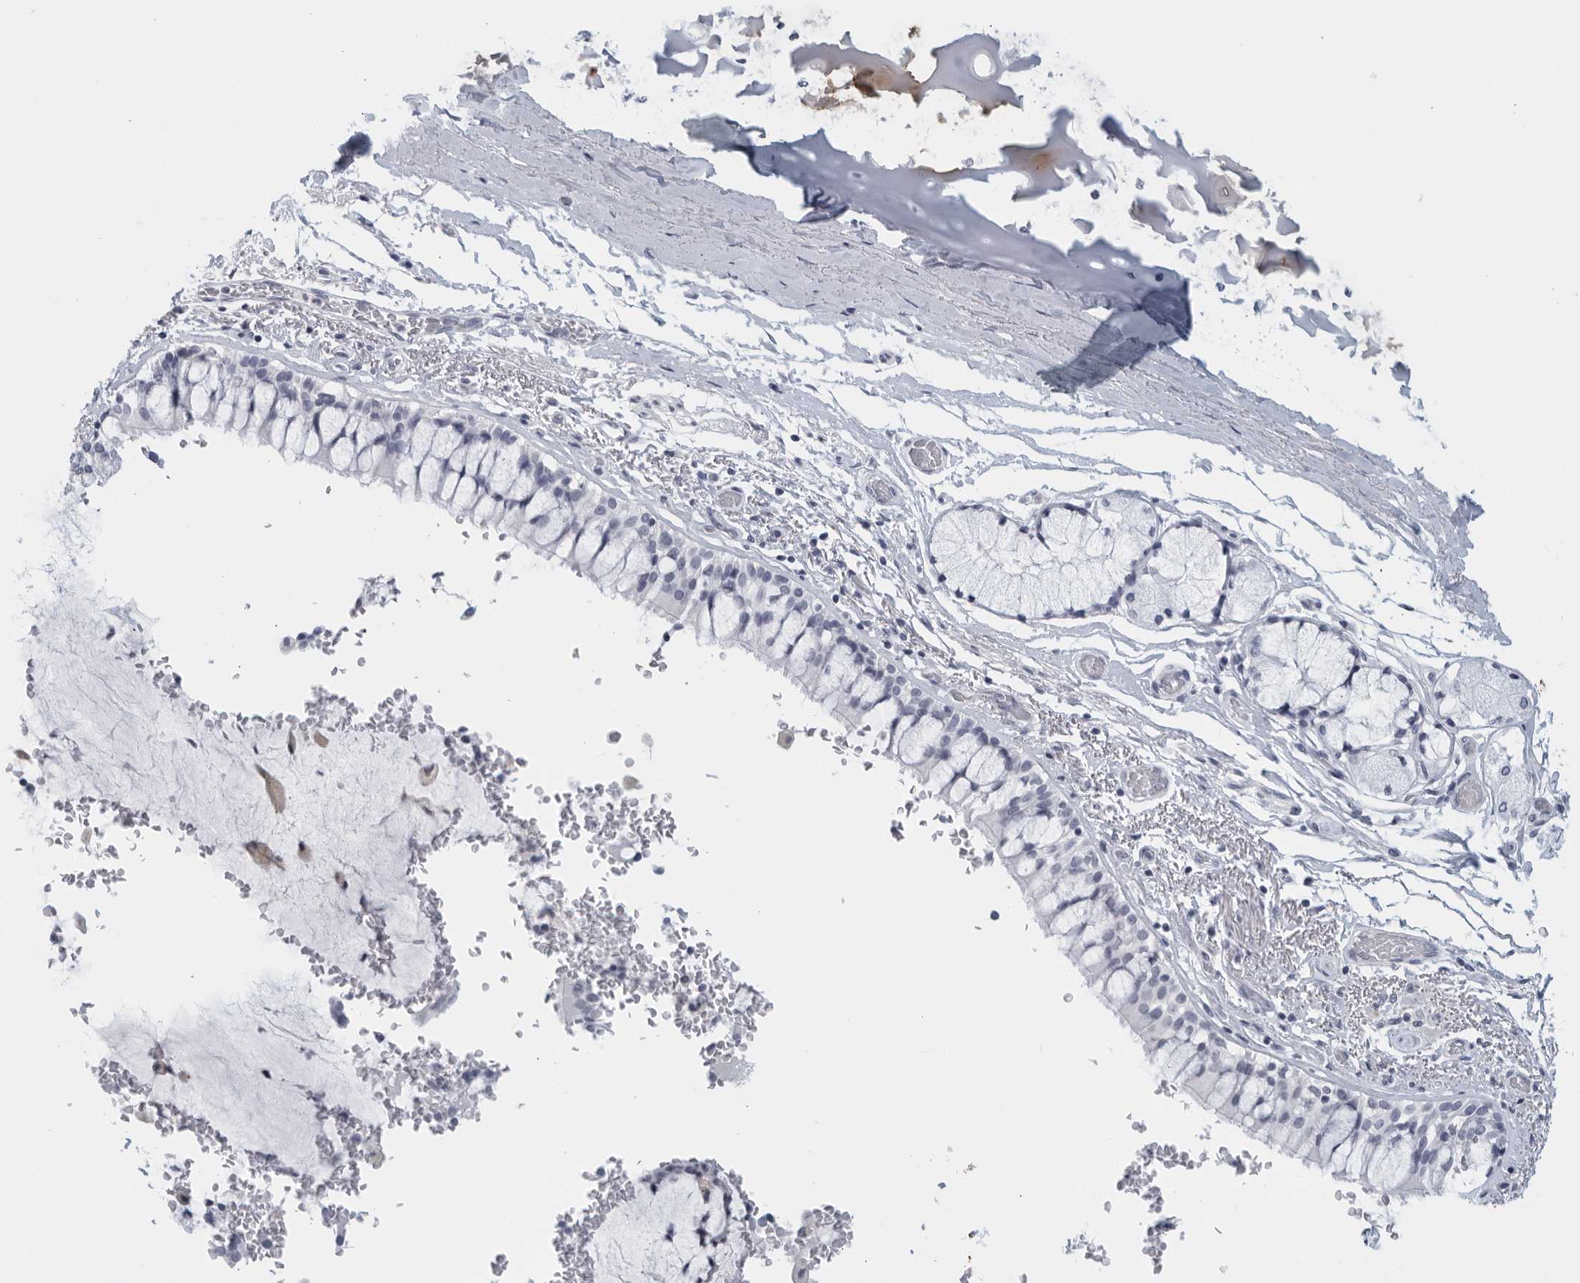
{"staining": {"intensity": "negative", "quantity": "none", "location": "none"}, "tissue": "bronchus", "cell_type": "Respiratory epithelial cells", "image_type": "normal", "snomed": [{"axis": "morphology", "description": "Normal tissue, NOS"}, {"axis": "morphology", "description": "Inflammation, NOS"}, {"axis": "topography", "description": "Cartilage tissue"}, {"axis": "topography", "description": "Bronchus"}, {"axis": "topography", "description": "Lung"}], "caption": "The immunohistochemistry photomicrograph has no significant staining in respiratory epithelial cells of bronchus.", "gene": "MATN1", "patient": {"sex": "female", "age": 64}}